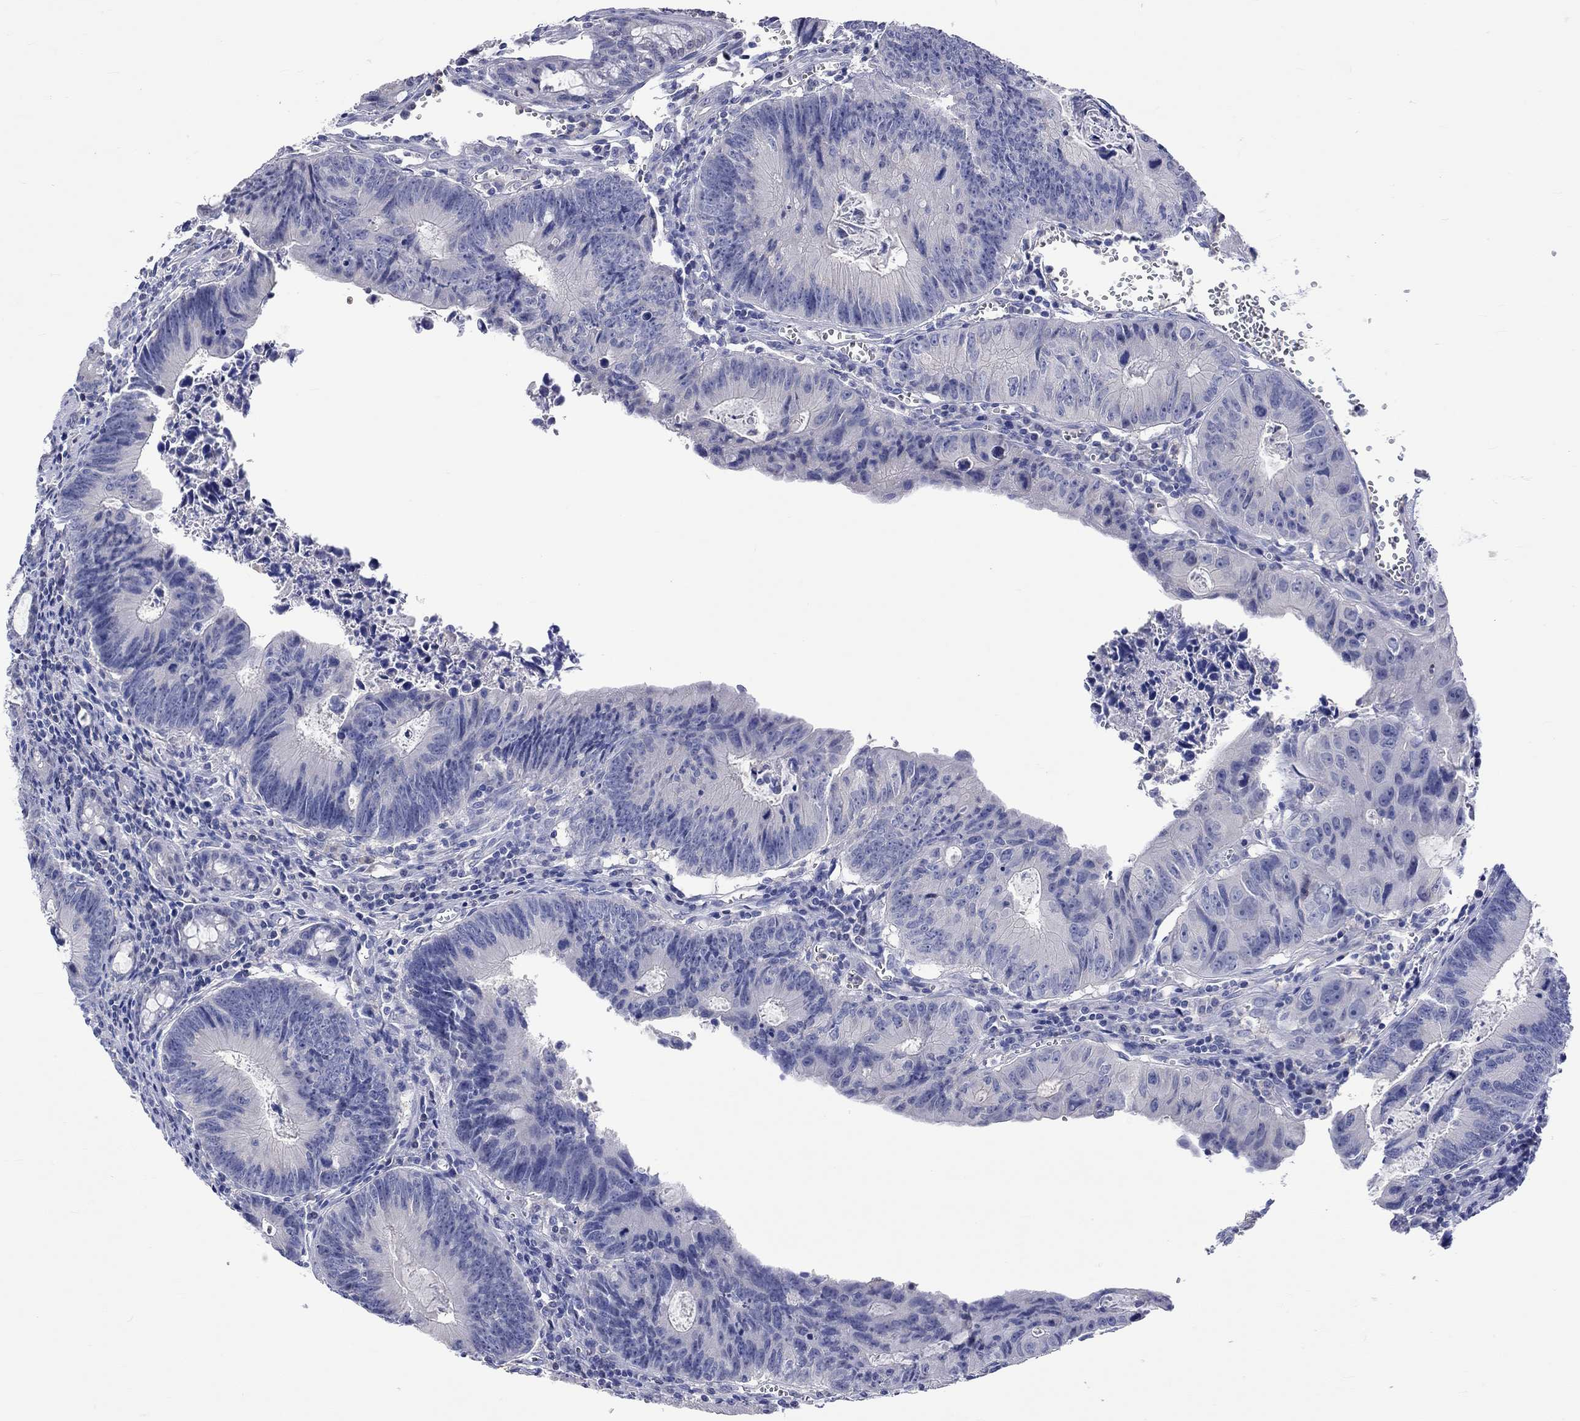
{"staining": {"intensity": "negative", "quantity": "none", "location": "none"}, "tissue": "colorectal cancer", "cell_type": "Tumor cells", "image_type": "cancer", "snomed": [{"axis": "morphology", "description": "Adenocarcinoma, NOS"}, {"axis": "topography", "description": "Colon"}], "caption": "Immunohistochemical staining of colorectal cancer demonstrates no significant expression in tumor cells. Nuclei are stained in blue.", "gene": "LRFN4", "patient": {"sex": "female", "age": 87}}